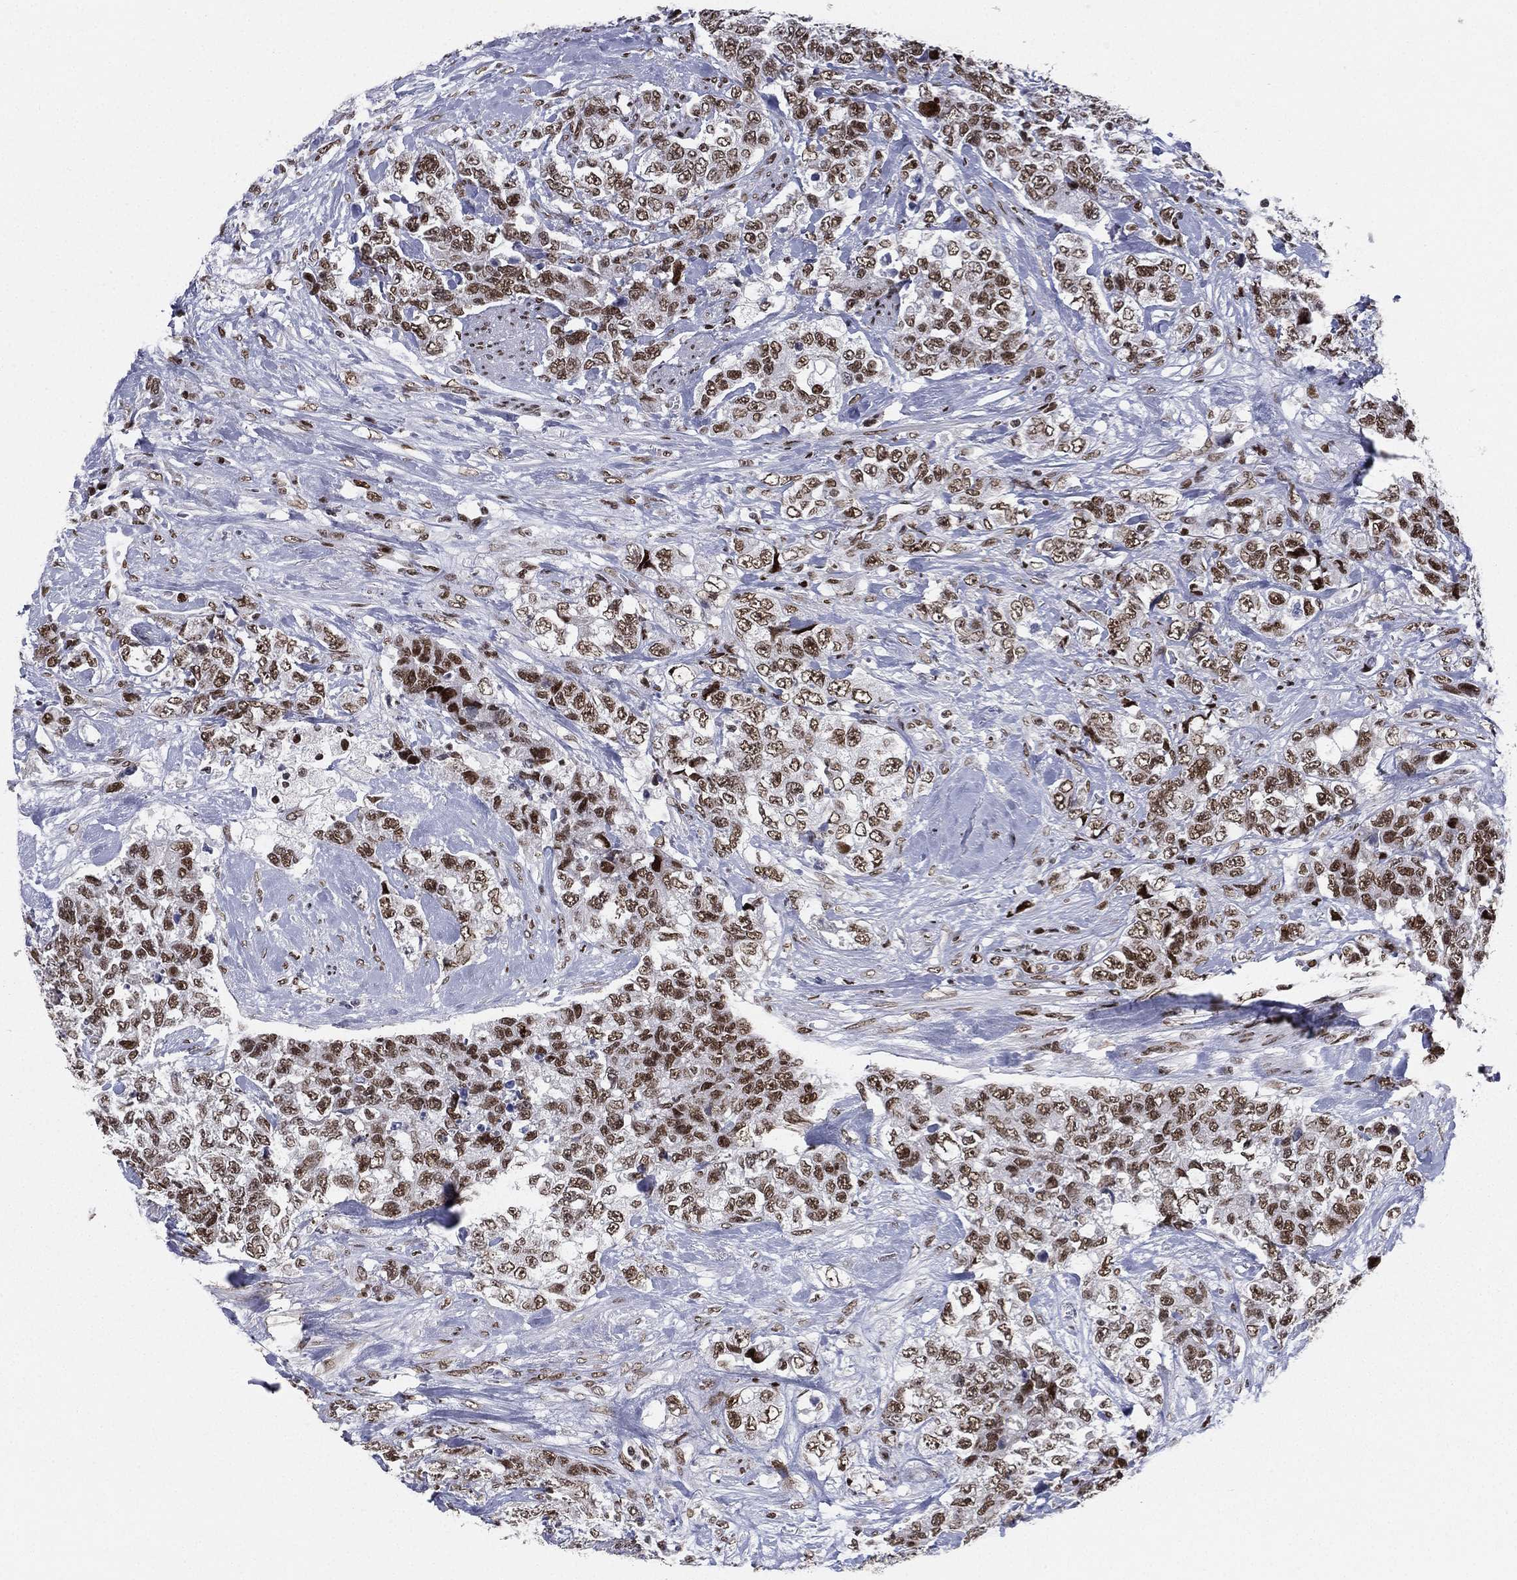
{"staining": {"intensity": "moderate", "quantity": ">75%", "location": "nuclear"}, "tissue": "urothelial cancer", "cell_type": "Tumor cells", "image_type": "cancer", "snomed": [{"axis": "morphology", "description": "Urothelial carcinoma, High grade"}, {"axis": "topography", "description": "Urinary bladder"}], "caption": "The immunohistochemical stain shows moderate nuclear positivity in tumor cells of urothelial cancer tissue.", "gene": "RTF1", "patient": {"sex": "female", "age": 78}}